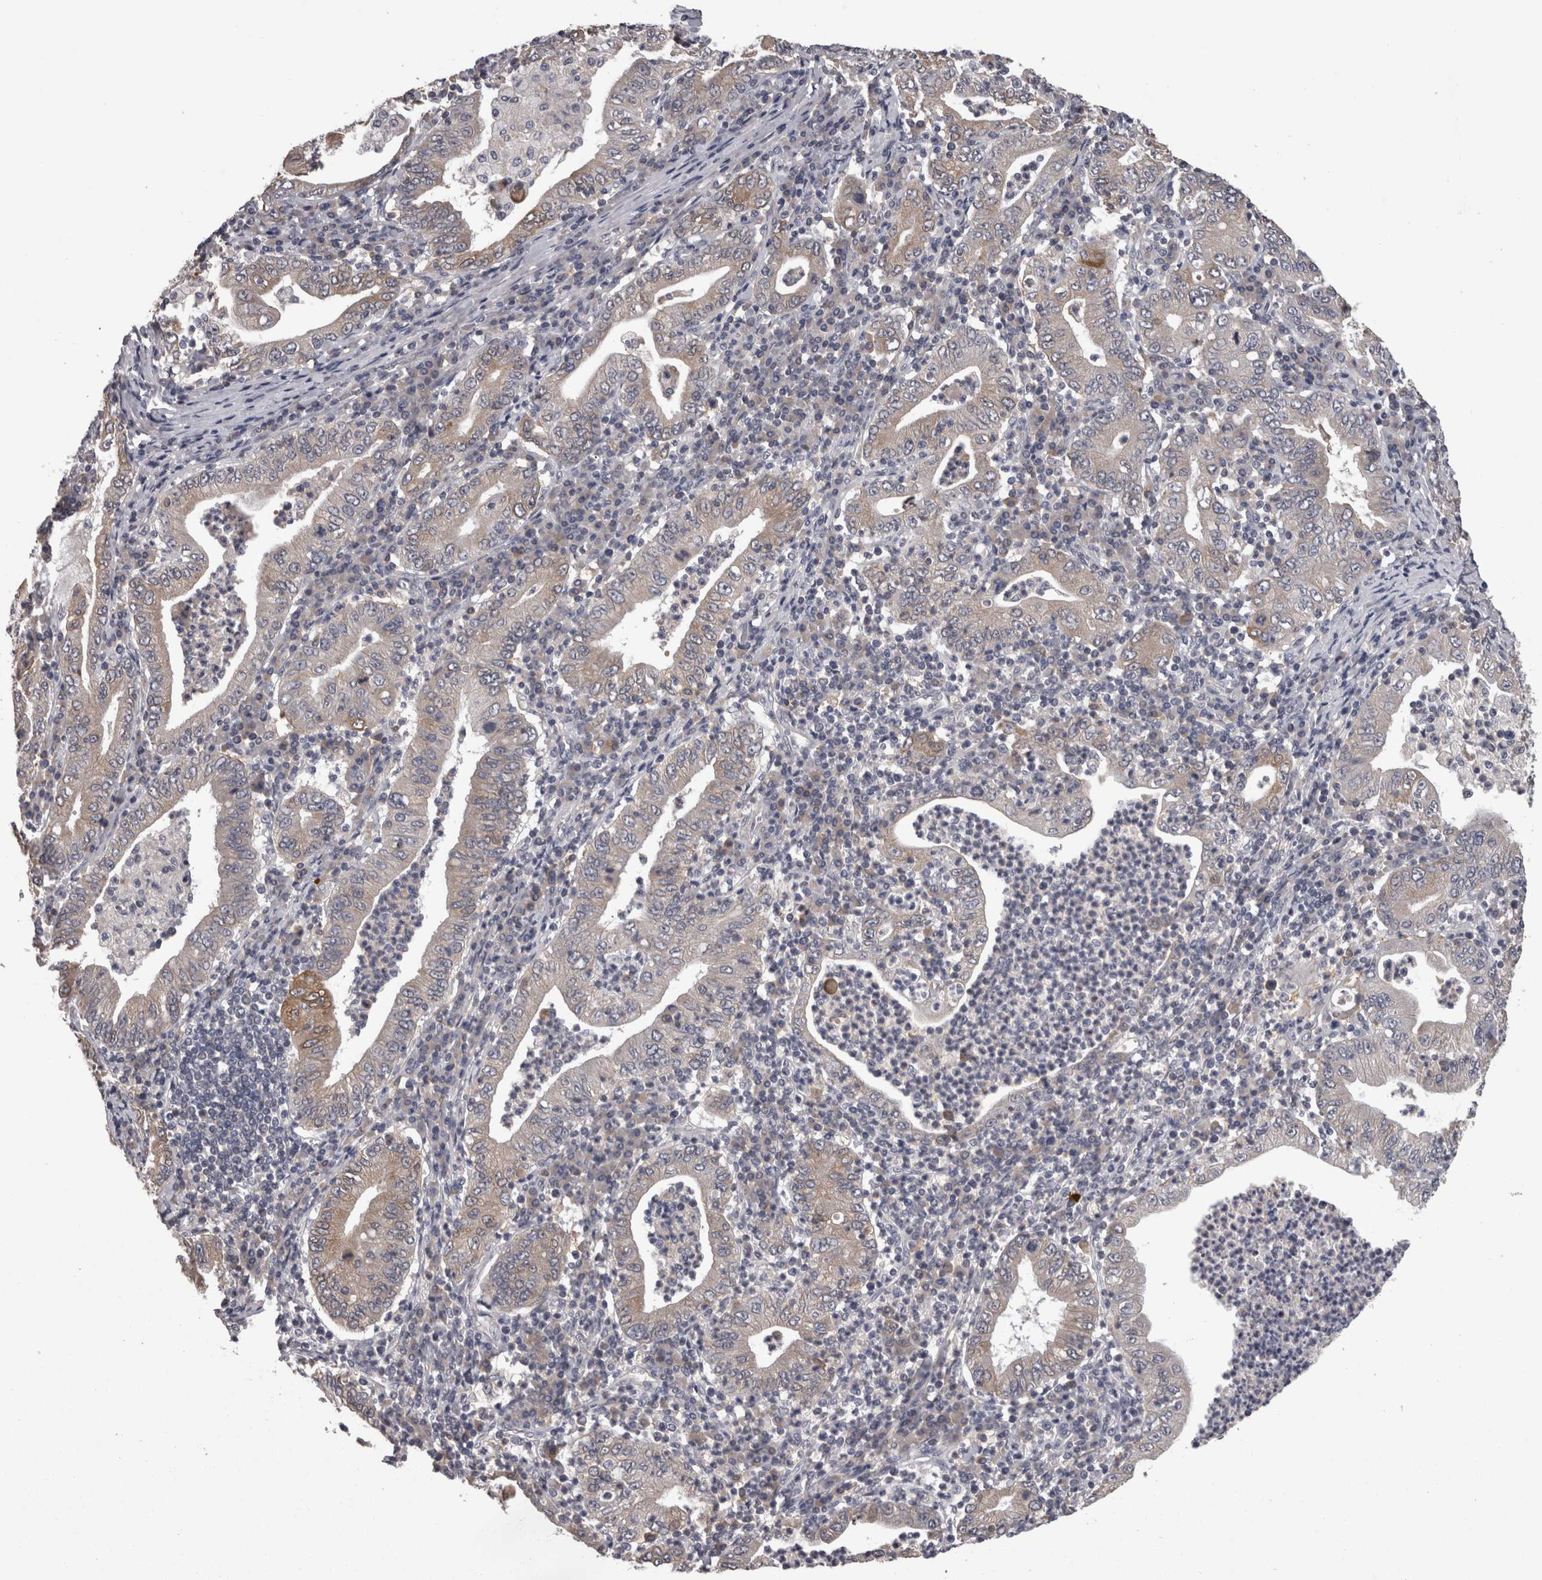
{"staining": {"intensity": "moderate", "quantity": "<25%", "location": "cytoplasmic/membranous"}, "tissue": "stomach cancer", "cell_type": "Tumor cells", "image_type": "cancer", "snomed": [{"axis": "morphology", "description": "Normal tissue, NOS"}, {"axis": "morphology", "description": "Adenocarcinoma, NOS"}, {"axis": "topography", "description": "Esophagus"}, {"axis": "topography", "description": "Stomach, upper"}, {"axis": "topography", "description": "Peripheral nerve tissue"}], "caption": "IHC histopathology image of stomach adenocarcinoma stained for a protein (brown), which displays low levels of moderate cytoplasmic/membranous positivity in approximately <25% of tumor cells.", "gene": "PON3", "patient": {"sex": "male", "age": 62}}